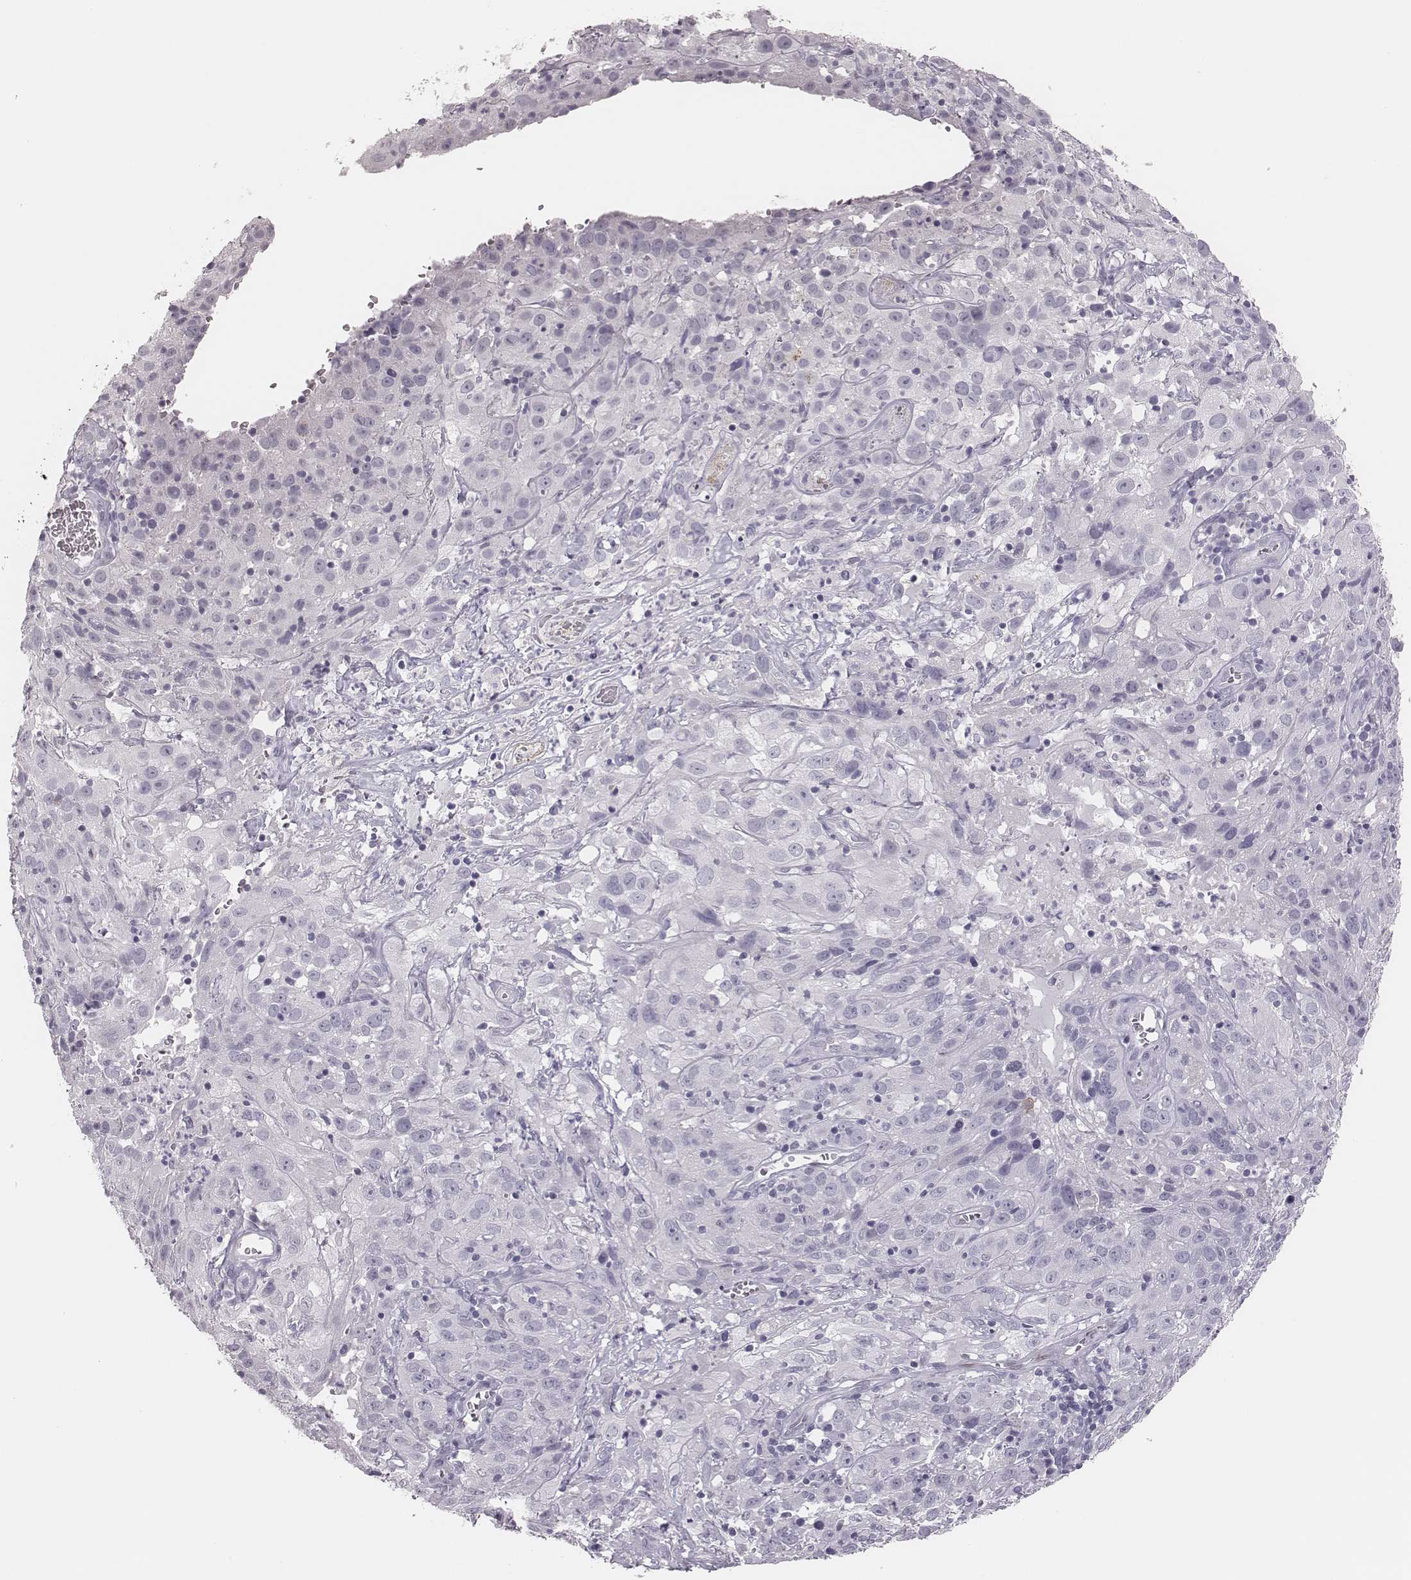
{"staining": {"intensity": "negative", "quantity": "none", "location": "none"}, "tissue": "cervical cancer", "cell_type": "Tumor cells", "image_type": "cancer", "snomed": [{"axis": "morphology", "description": "Squamous cell carcinoma, NOS"}, {"axis": "topography", "description": "Cervix"}], "caption": "This is a histopathology image of immunohistochemistry (IHC) staining of cervical cancer (squamous cell carcinoma), which shows no expression in tumor cells. (DAB (3,3'-diaminobenzidine) IHC visualized using brightfield microscopy, high magnification).", "gene": "ADGRF4", "patient": {"sex": "female", "age": 32}}